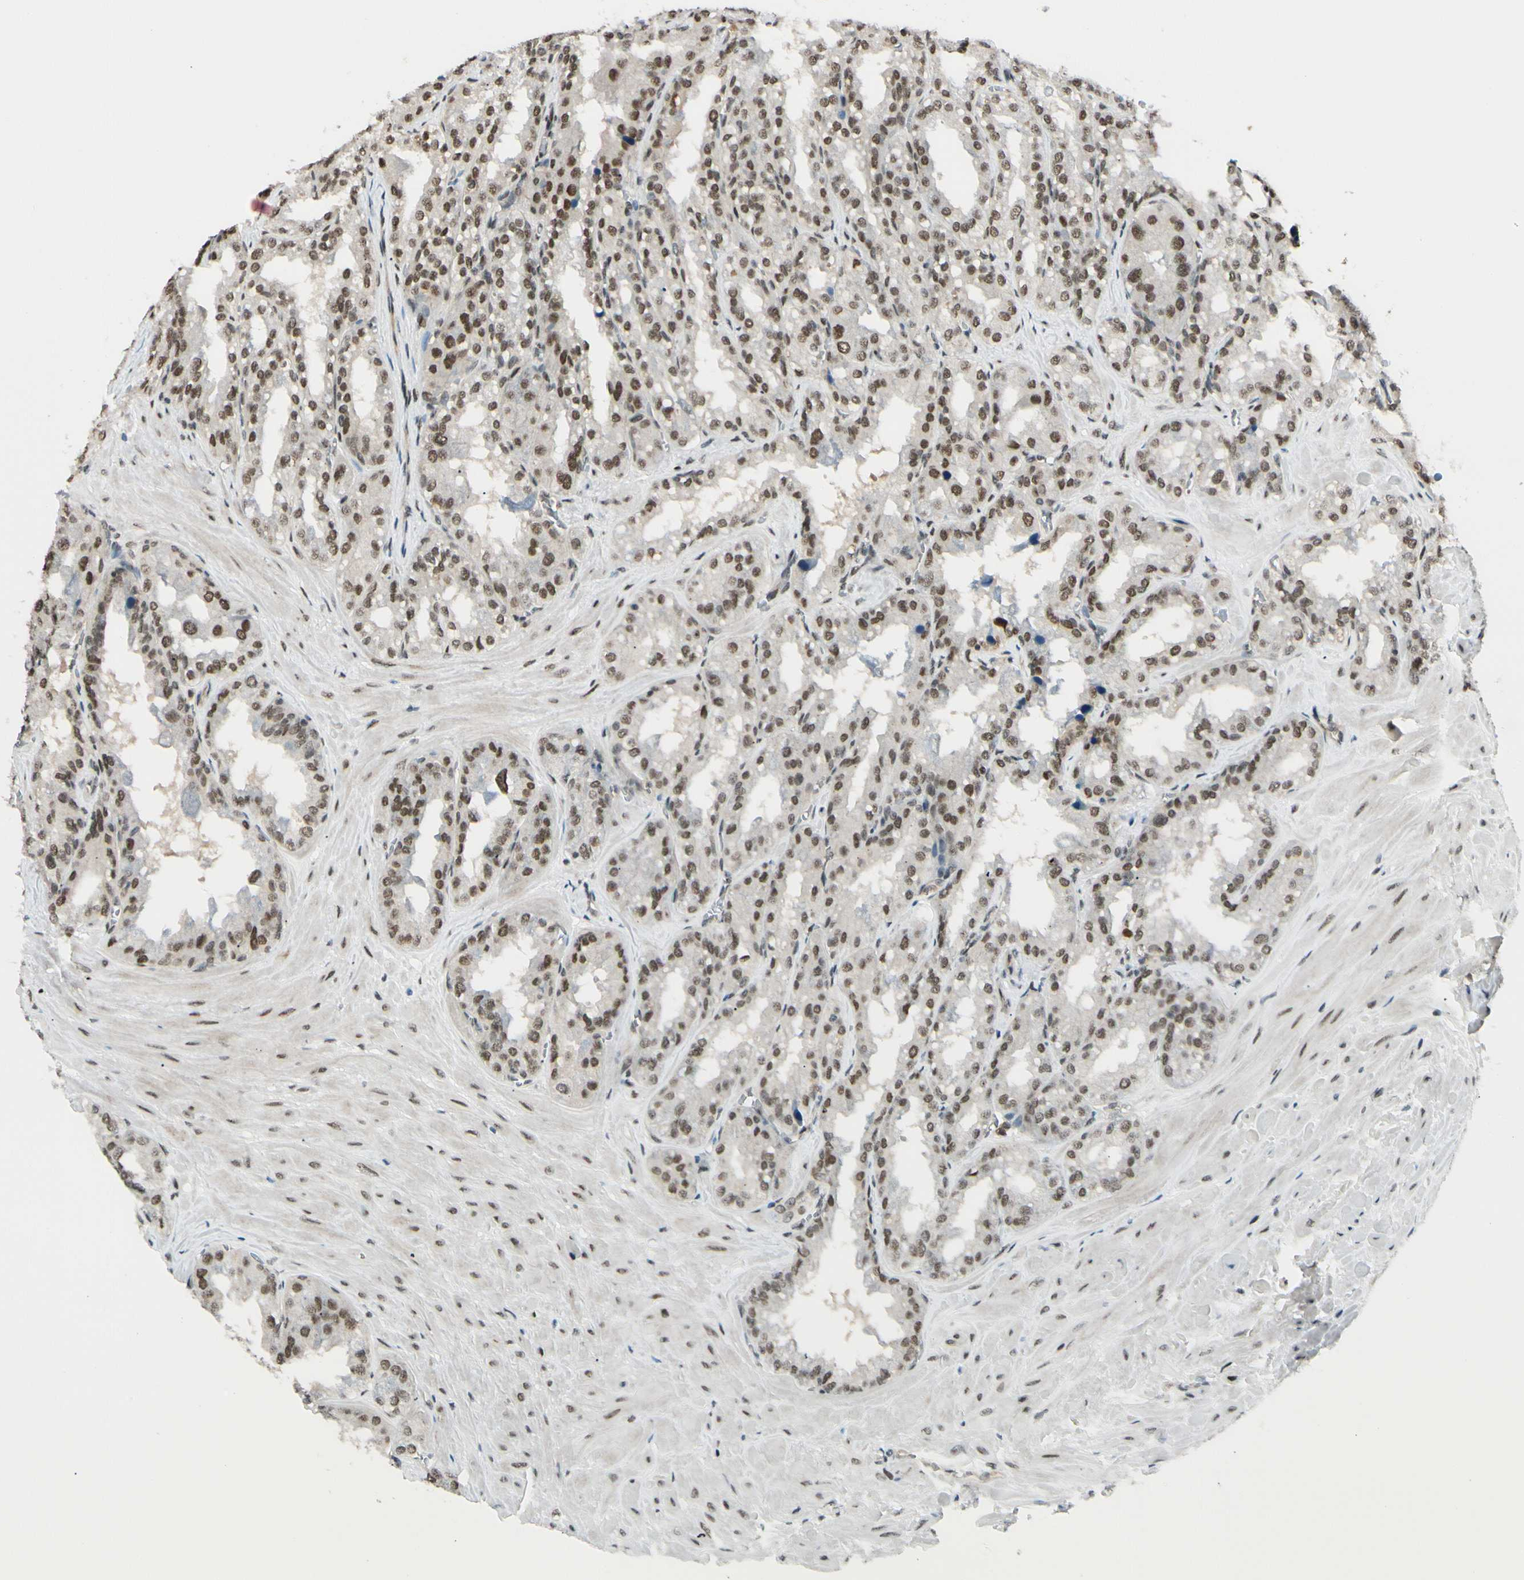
{"staining": {"intensity": "moderate", "quantity": ">75%", "location": "nuclear"}, "tissue": "seminal vesicle", "cell_type": "Glandular cells", "image_type": "normal", "snomed": [{"axis": "morphology", "description": "Normal tissue, NOS"}, {"axis": "topography", "description": "Prostate"}, {"axis": "topography", "description": "Seminal veicle"}], "caption": "Glandular cells display medium levels of moderate nuclear expression in about >75% of cells in normal seminal vesicle. The protein is stained brown, and the nuclei are stained in blue (DAB IHC with brightfield microscopy, high magnification).", "gene": "SUFU", "patient": {"sex": "male", "age": 51}}